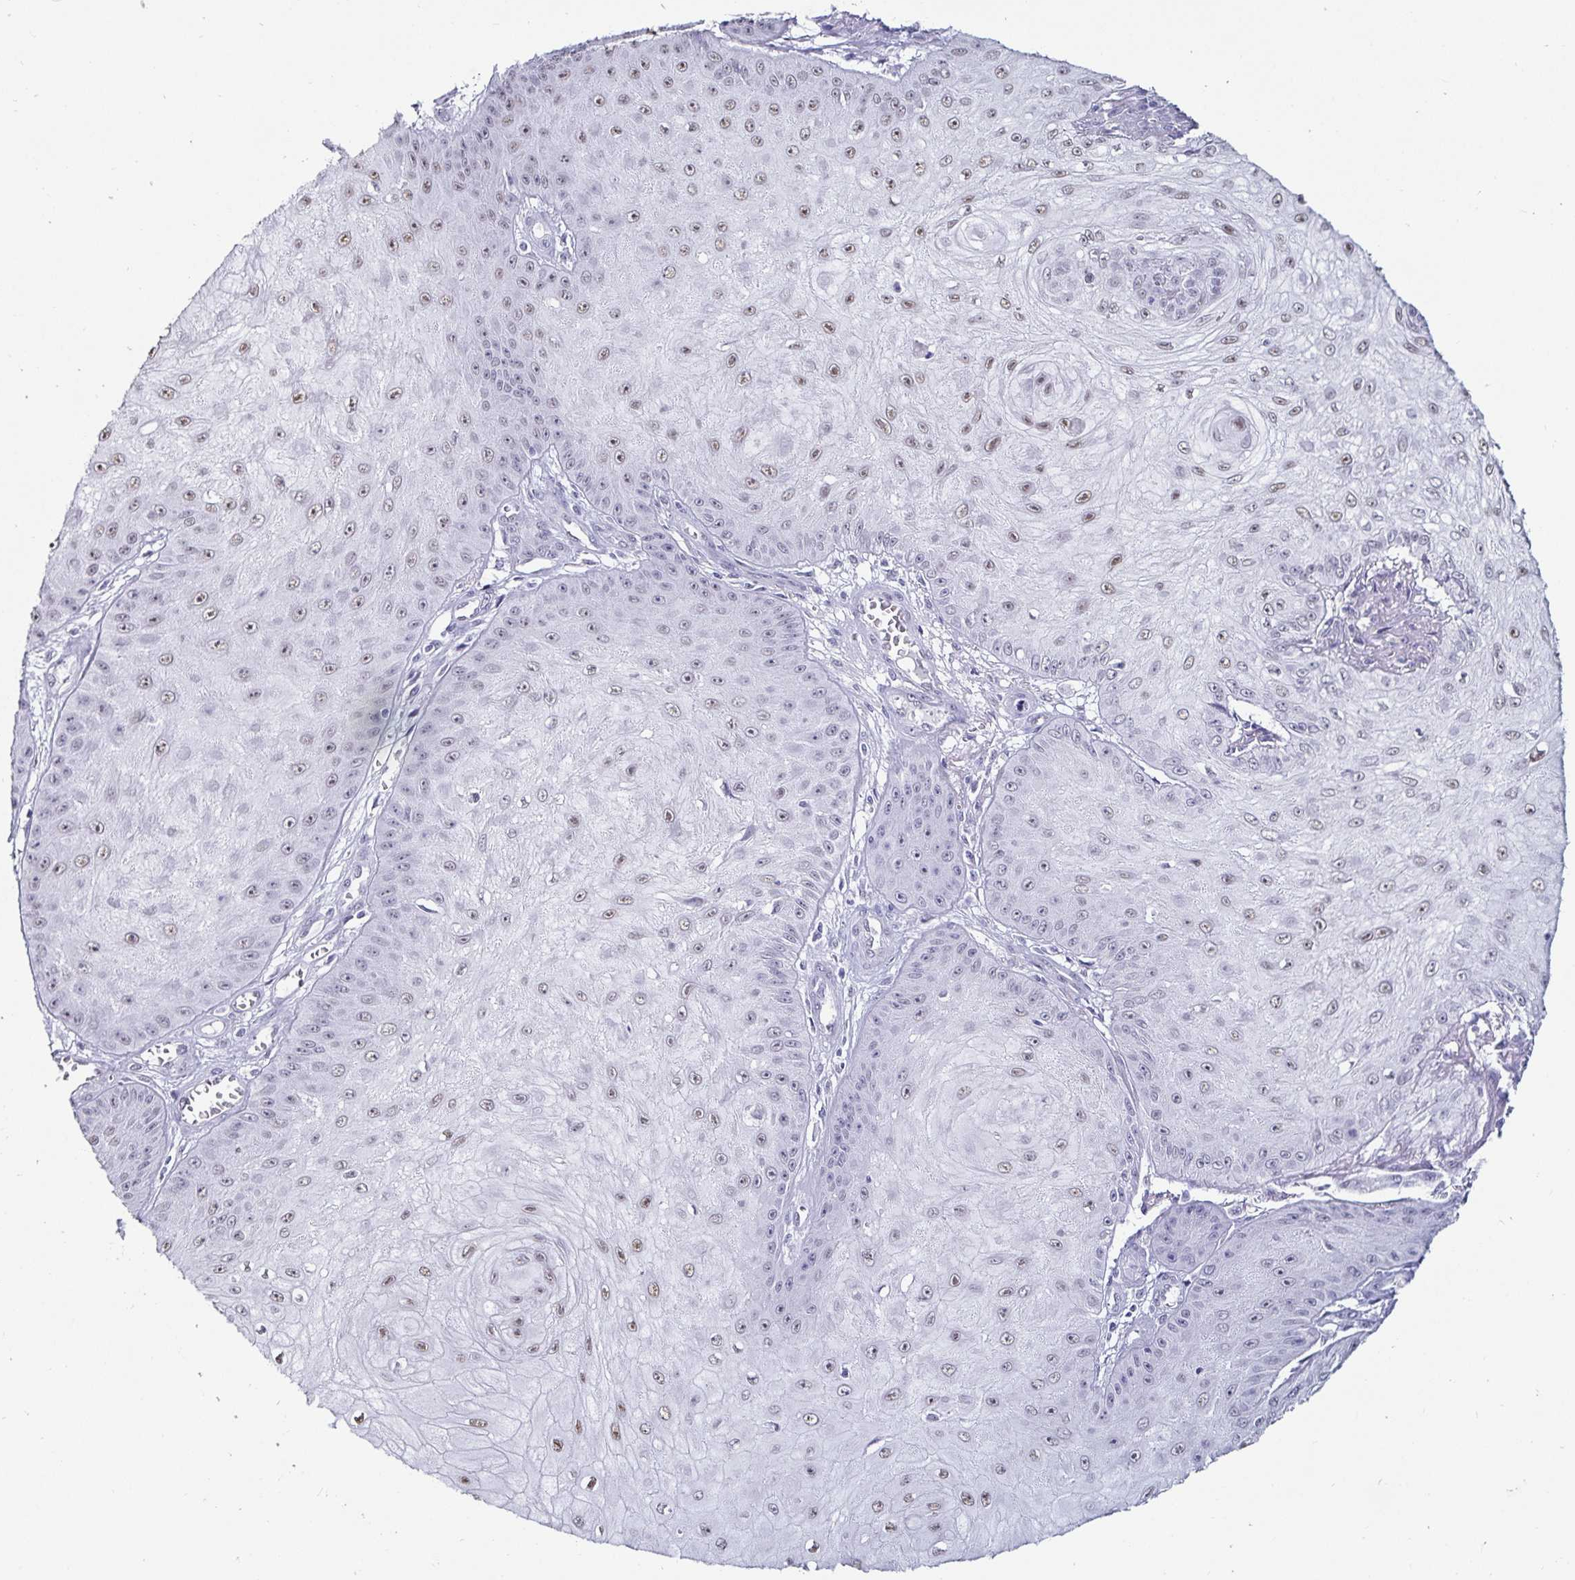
{"staining": {"intensity": "weak", "quantity": "<25%", "location": "nuclear"}, "tissue": "skin cancer", "cell_type": "Tumor cells", "image_type": "cancer", "snomed": [{"axis": "morphology", "description": "Squamous cell carcinoma, NOS"}, {"axis": "topography", "description": "Skin"}], "caption": "Tumor cells show no significant protein positivity in skin cancer (squamous cell carcinoma). (Brightfield microscopy of DAB IHC at high magnification).", "gene": "DDX39B", "patient": {"sex": "male", "age": 70}}